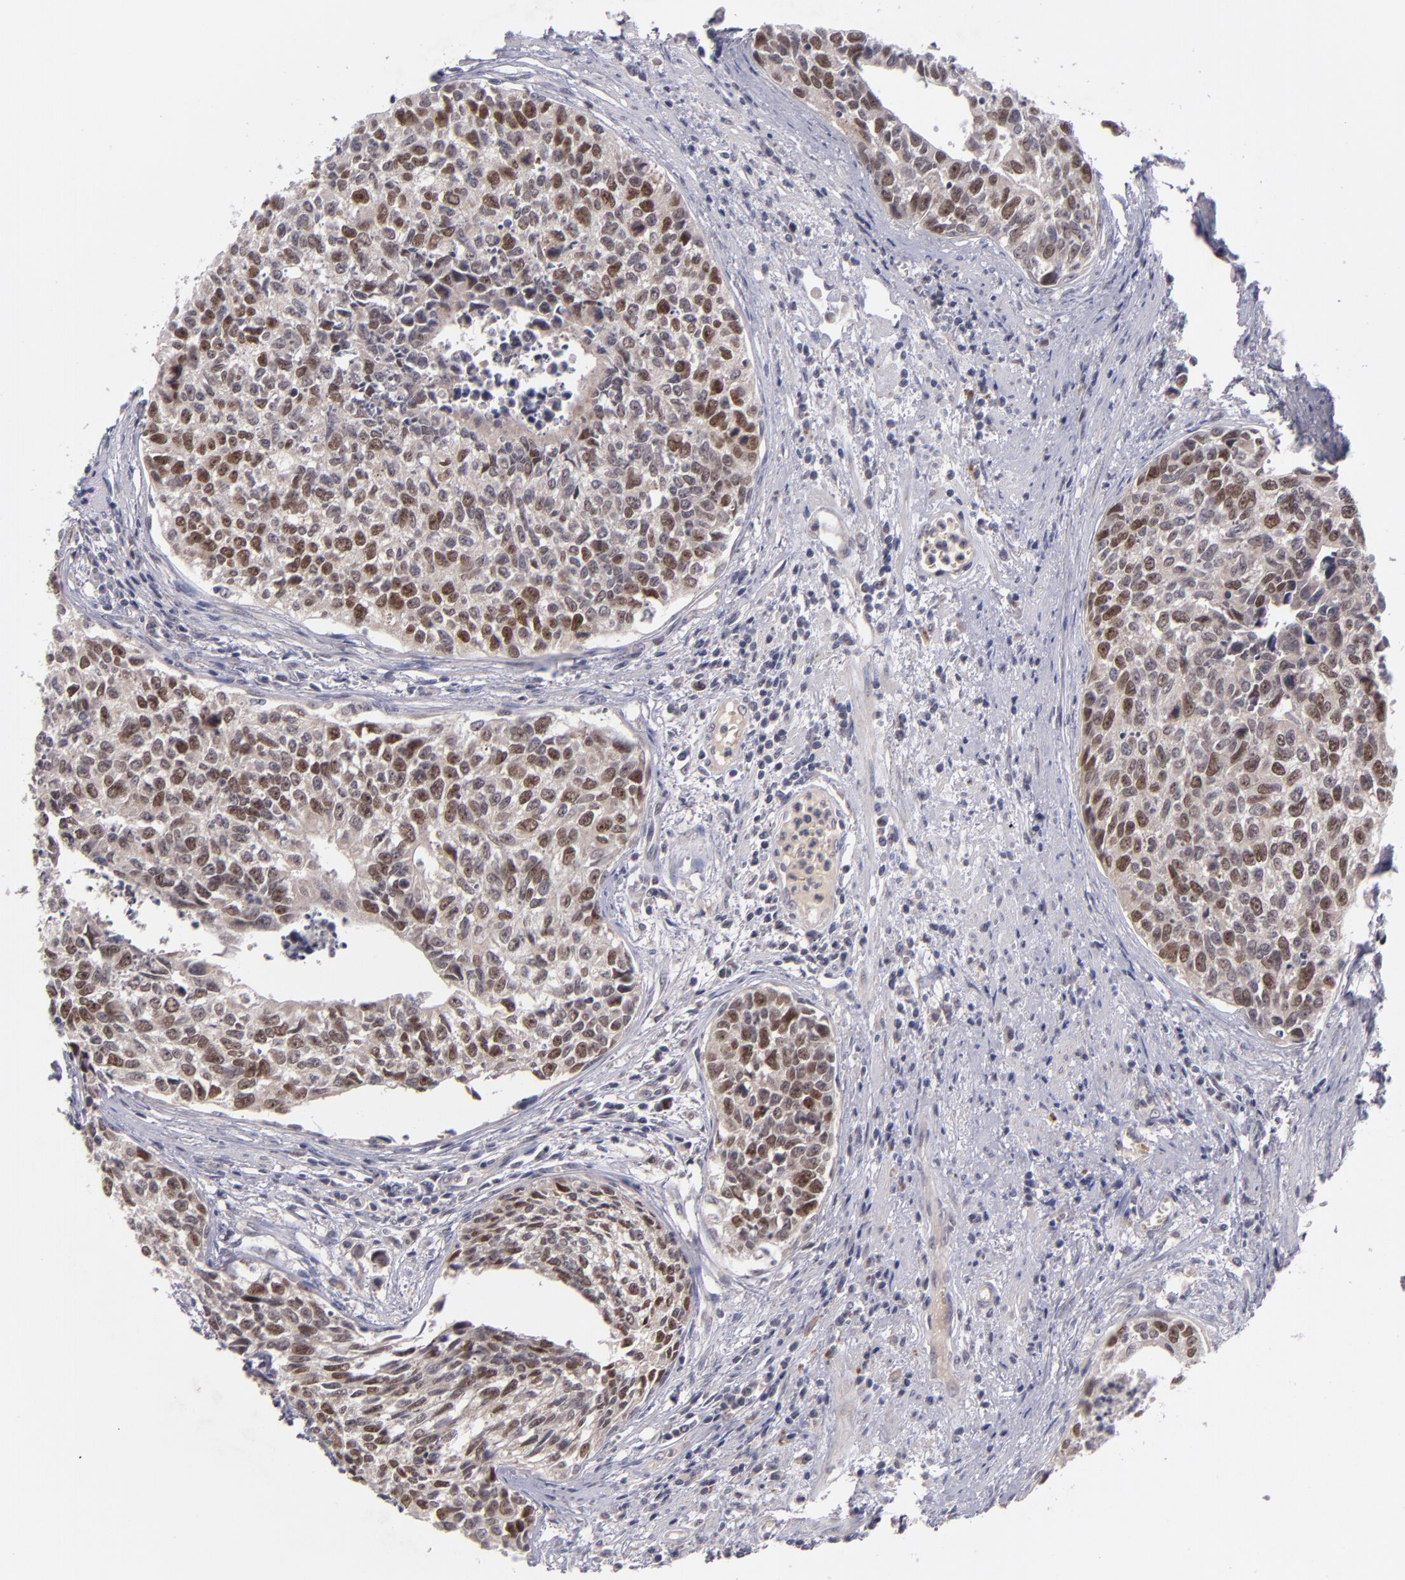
{"staining": {"intensity": "strong", "quantity": ">75%", "location": "nuclear"}, "tissue": "urothelial cancer", "cell_type": "Tumor cells", "image_type": "cancer", "snomed": [{"axis": "morphology", "description": "Urothelial carcinoma, High grade"}, {"axis": "topography", "description": "Urinary bladder"}], "caption": "This image reveals immunohistochemistry (IHC) staining of high-grade urothelial carcinoma, with high strong nuclear expression in about >75% of tumor cells.", "gene": "CDC7", "patient": {"sex": "male", "age": 81}}